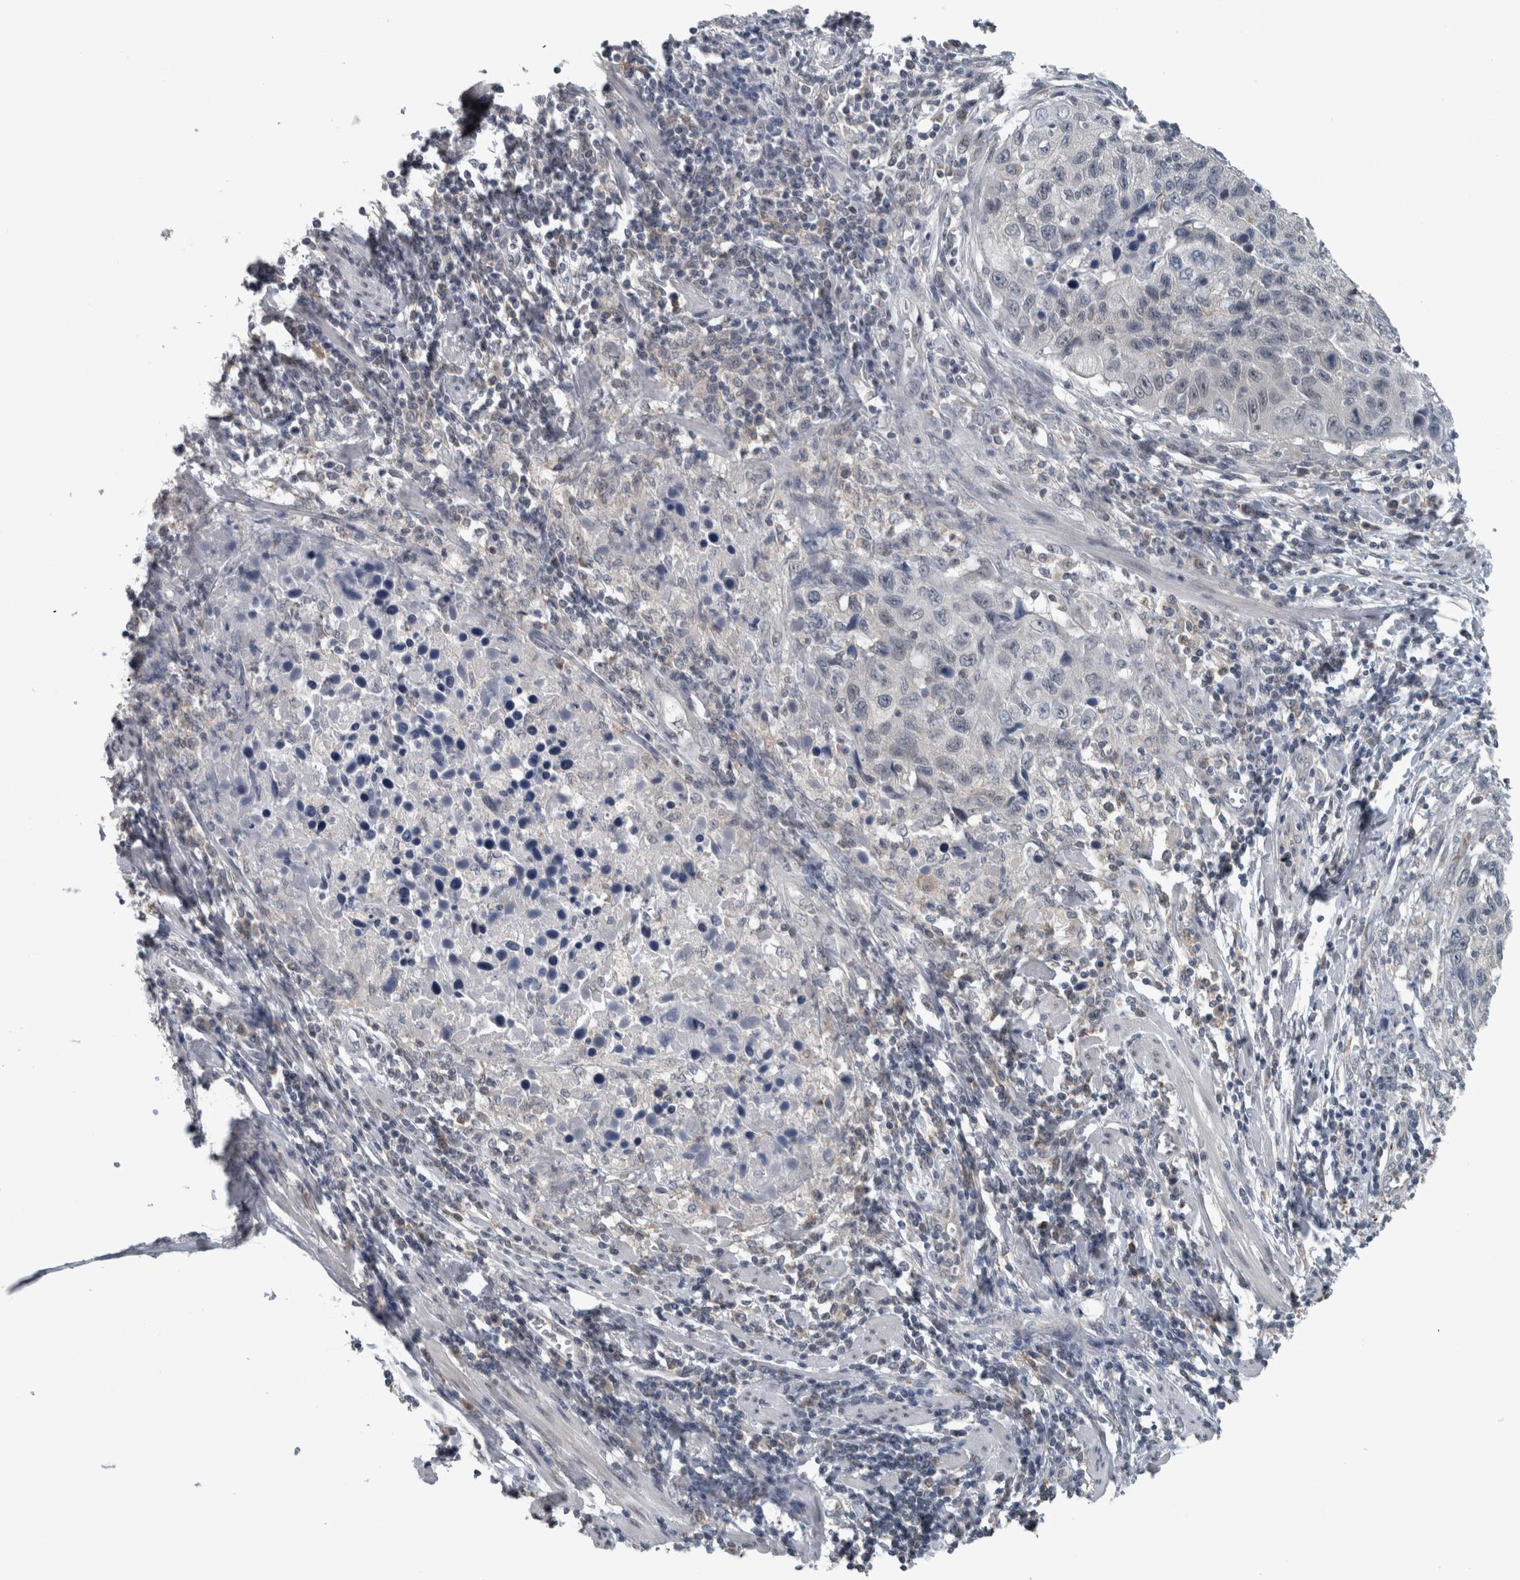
{"staining": {"intensity": "negative", "quantity": "none", "location": "none"}, "tissue": "cervical cancer", "cell_type": "Tumor cells", "image_type": "cancer", "snomed": [{"axis": "morphology", "description": "Squamous cell carcinoma, NOS"}, {"axis": "topography", "description": "Cervix"}], "caption": "Tumor cells show no significant expression in cervical squamous cell carcinoma.", "gene": "ACSF2", "patient": {"sex": "female", "age": 53}}